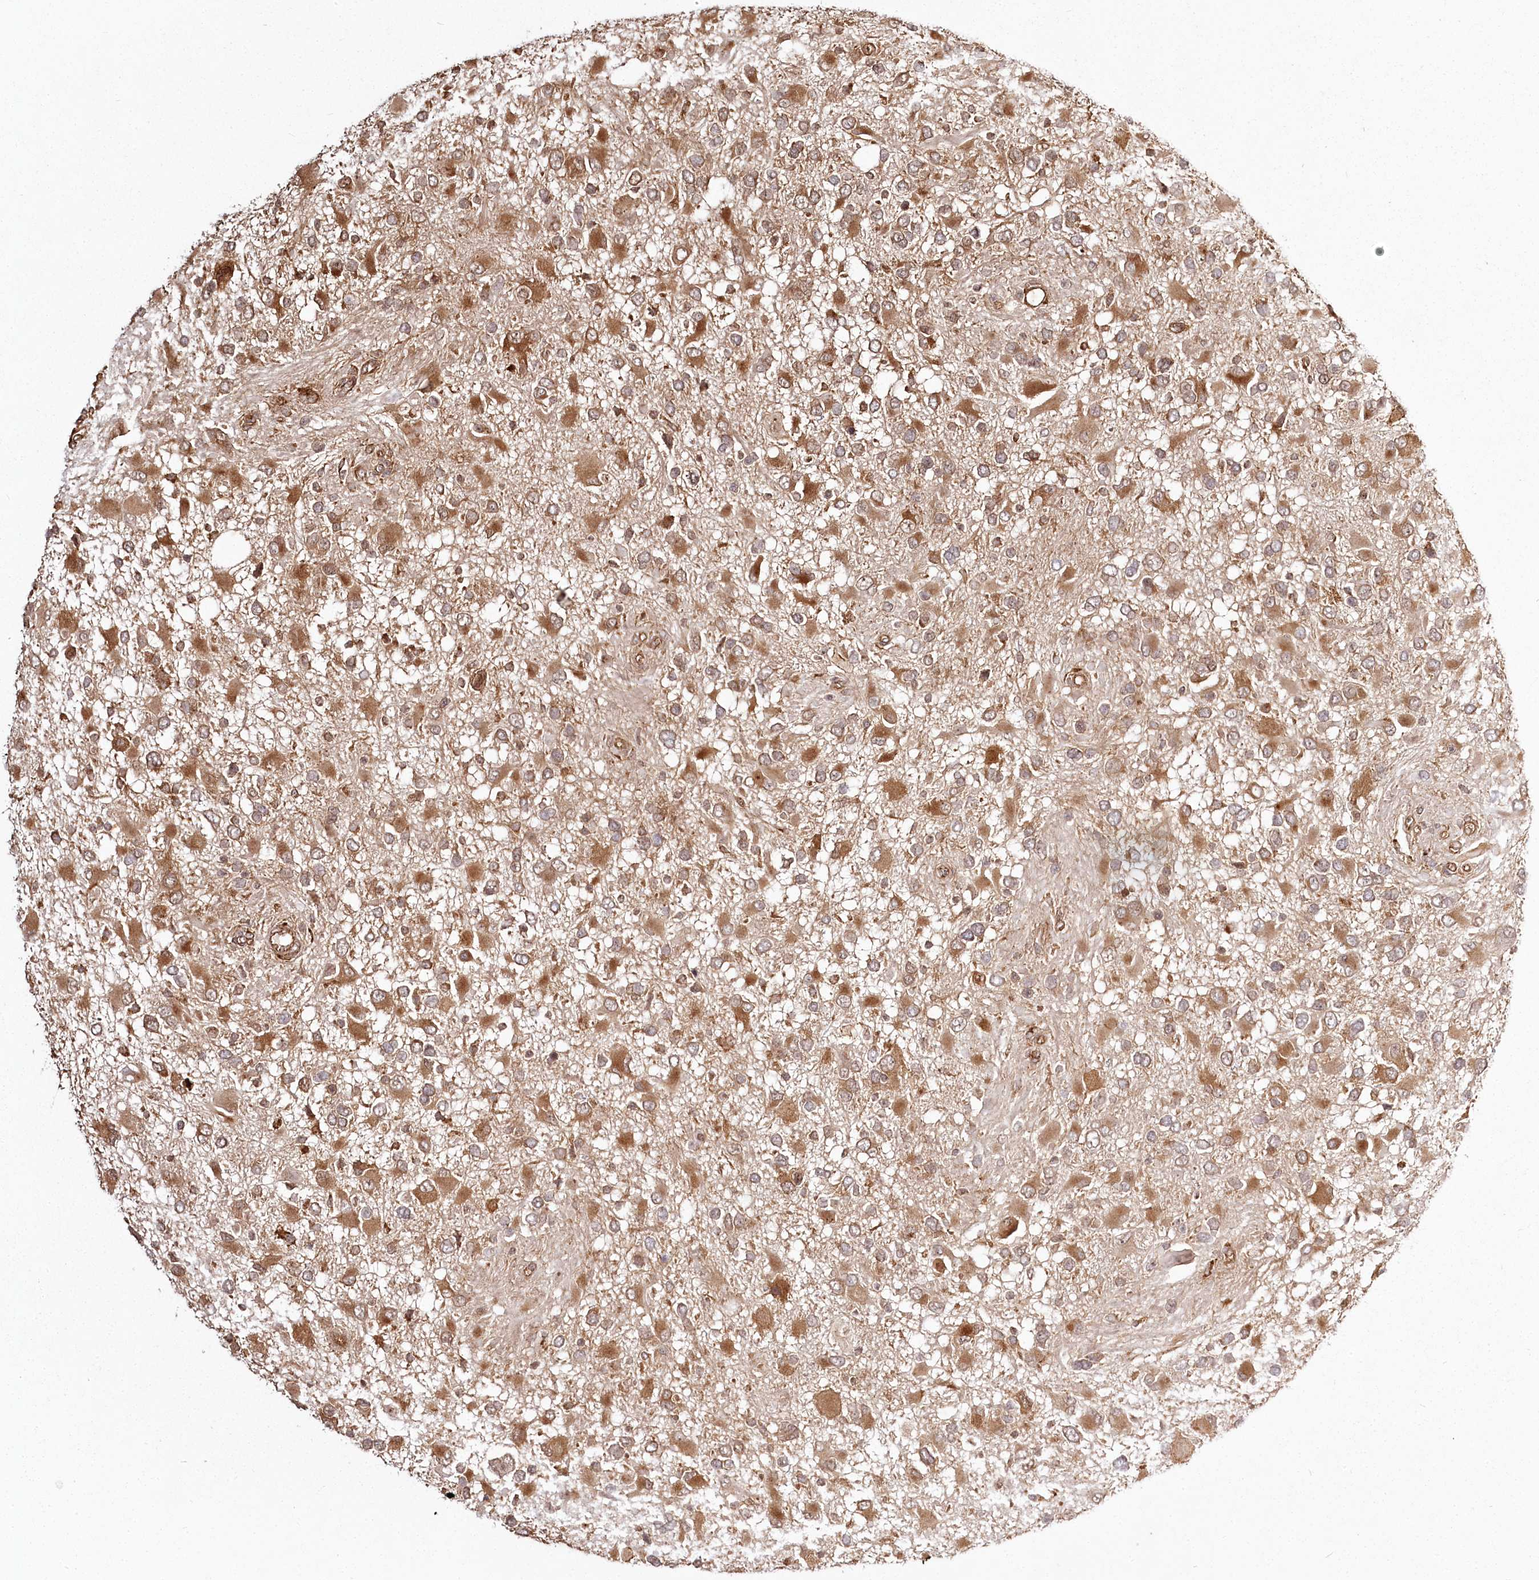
{"staining": {"intensity": "moderate", "quantity": ">75%", "location": "cytoplasmic/membranous"}, "tissue": "glioma", "cell_type": "Tumor cells", "image_type": "cancer", "snomed": [{"axis": "morphology", "description": "Glioma, malignant, High grade"}, {"axis": "topography", "description": "Brain"}], "caption": "Immunohistochemistry micrograph of malignant glioma (high-grade) stained for a protein (brown), which exhibits medium levels of moderate cytoplasmic/membranous expression in approximately >75% of tumor cells.", "gene": "FAM13A", "patient": {"sex": "male", "age": 53}}